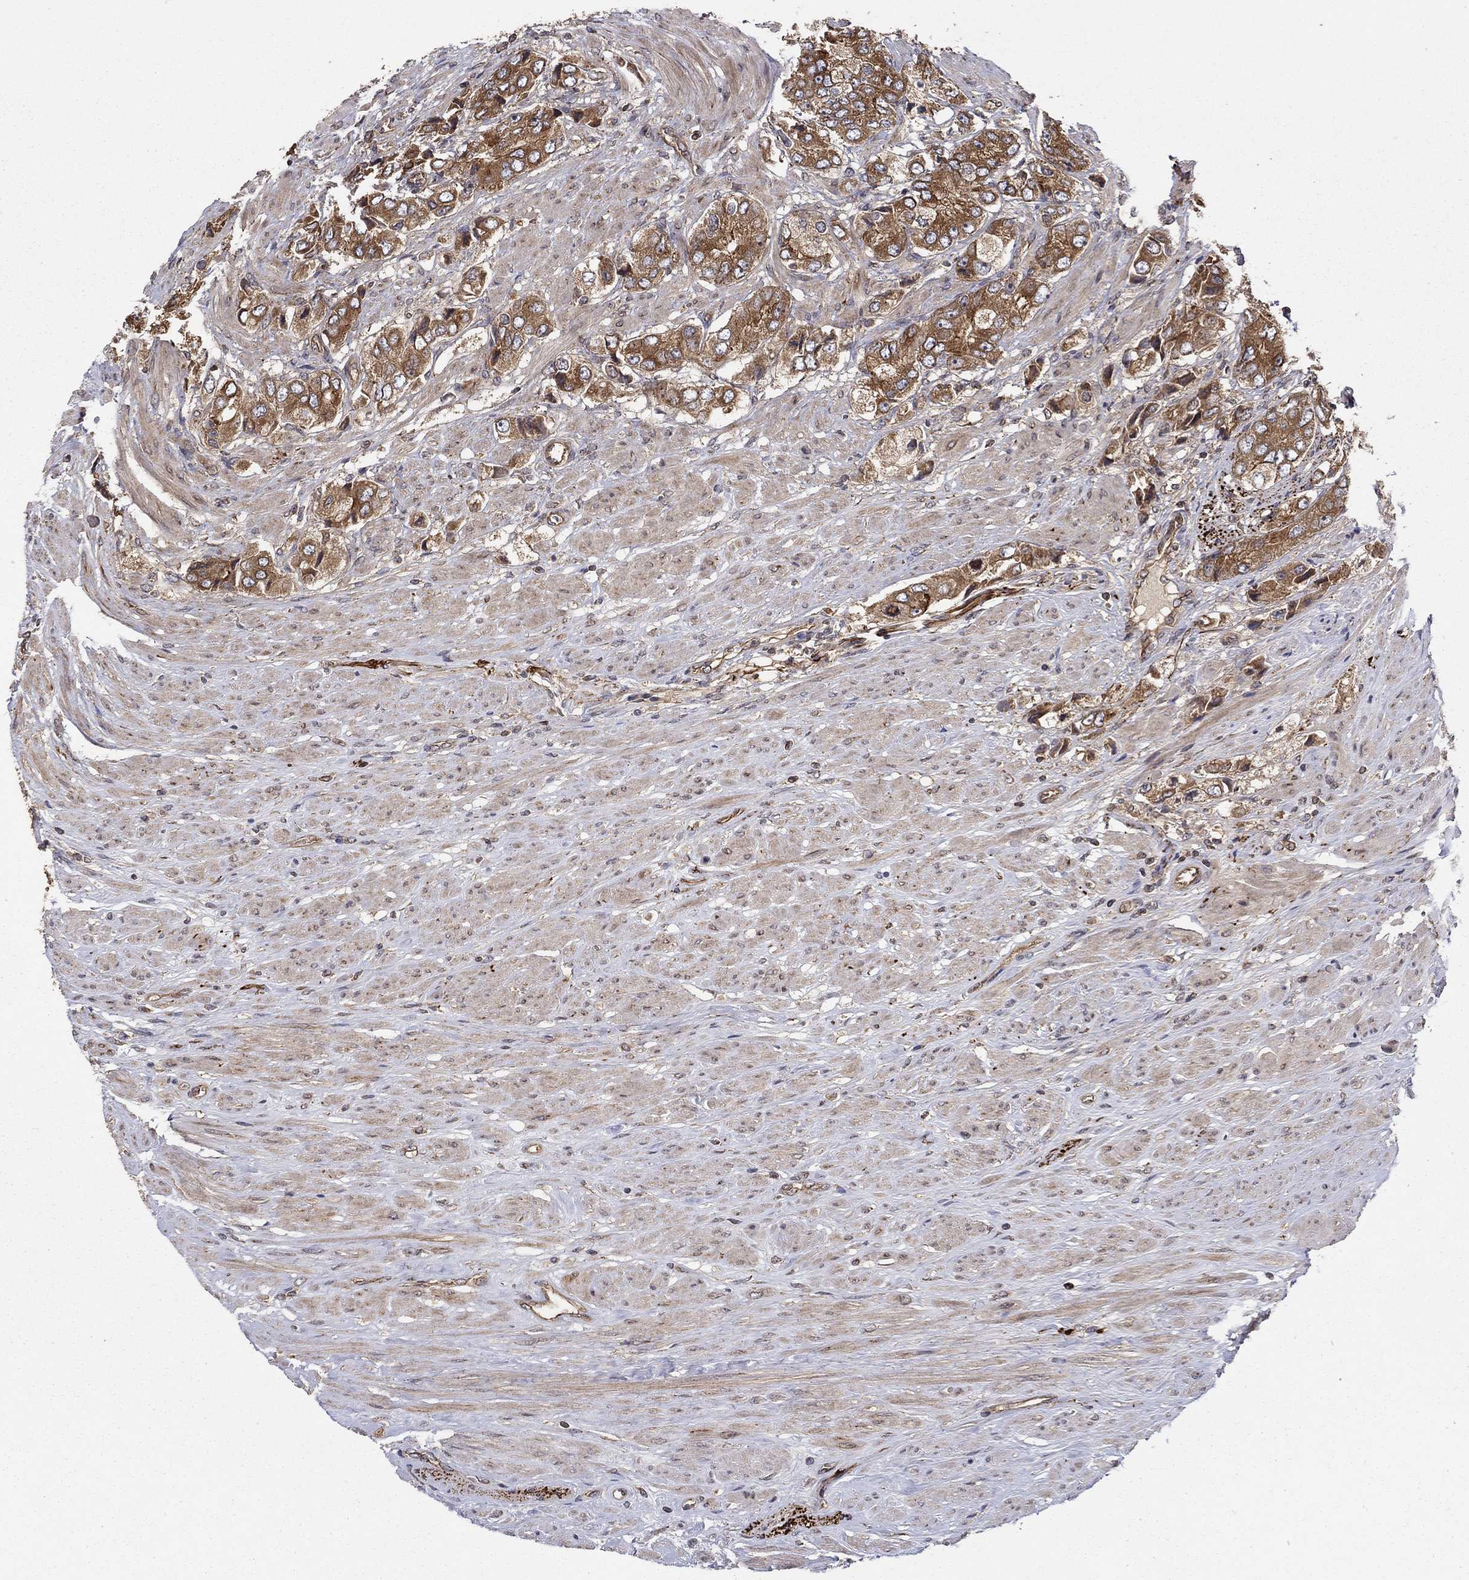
{"staining": {"intensity": "moderate", "quantity": "25%-75%", "location": "cytoplasmic/membranous"}, "tissue": "prostate cancer", "cell_type": "Tumor cells", "image_type": "cancer", "snomed": [{"axis": "morphology", "description": "Adenocarcinoma, Low grade"}, {"axis": "topography", "description": "Prostate"}], "caption": "IHC of human prostate cancer demonstrates medium levels of moderate cytoplasmic/membranous staining in approximately 25%-75% of tumor cells. The staining is performed using DAB brown chromogen to label protein expression. The nuclei are counter-stained blue using hematoxylin.", "gene": "BMERB1", "patient": {"sex": "male", "age": 69}}